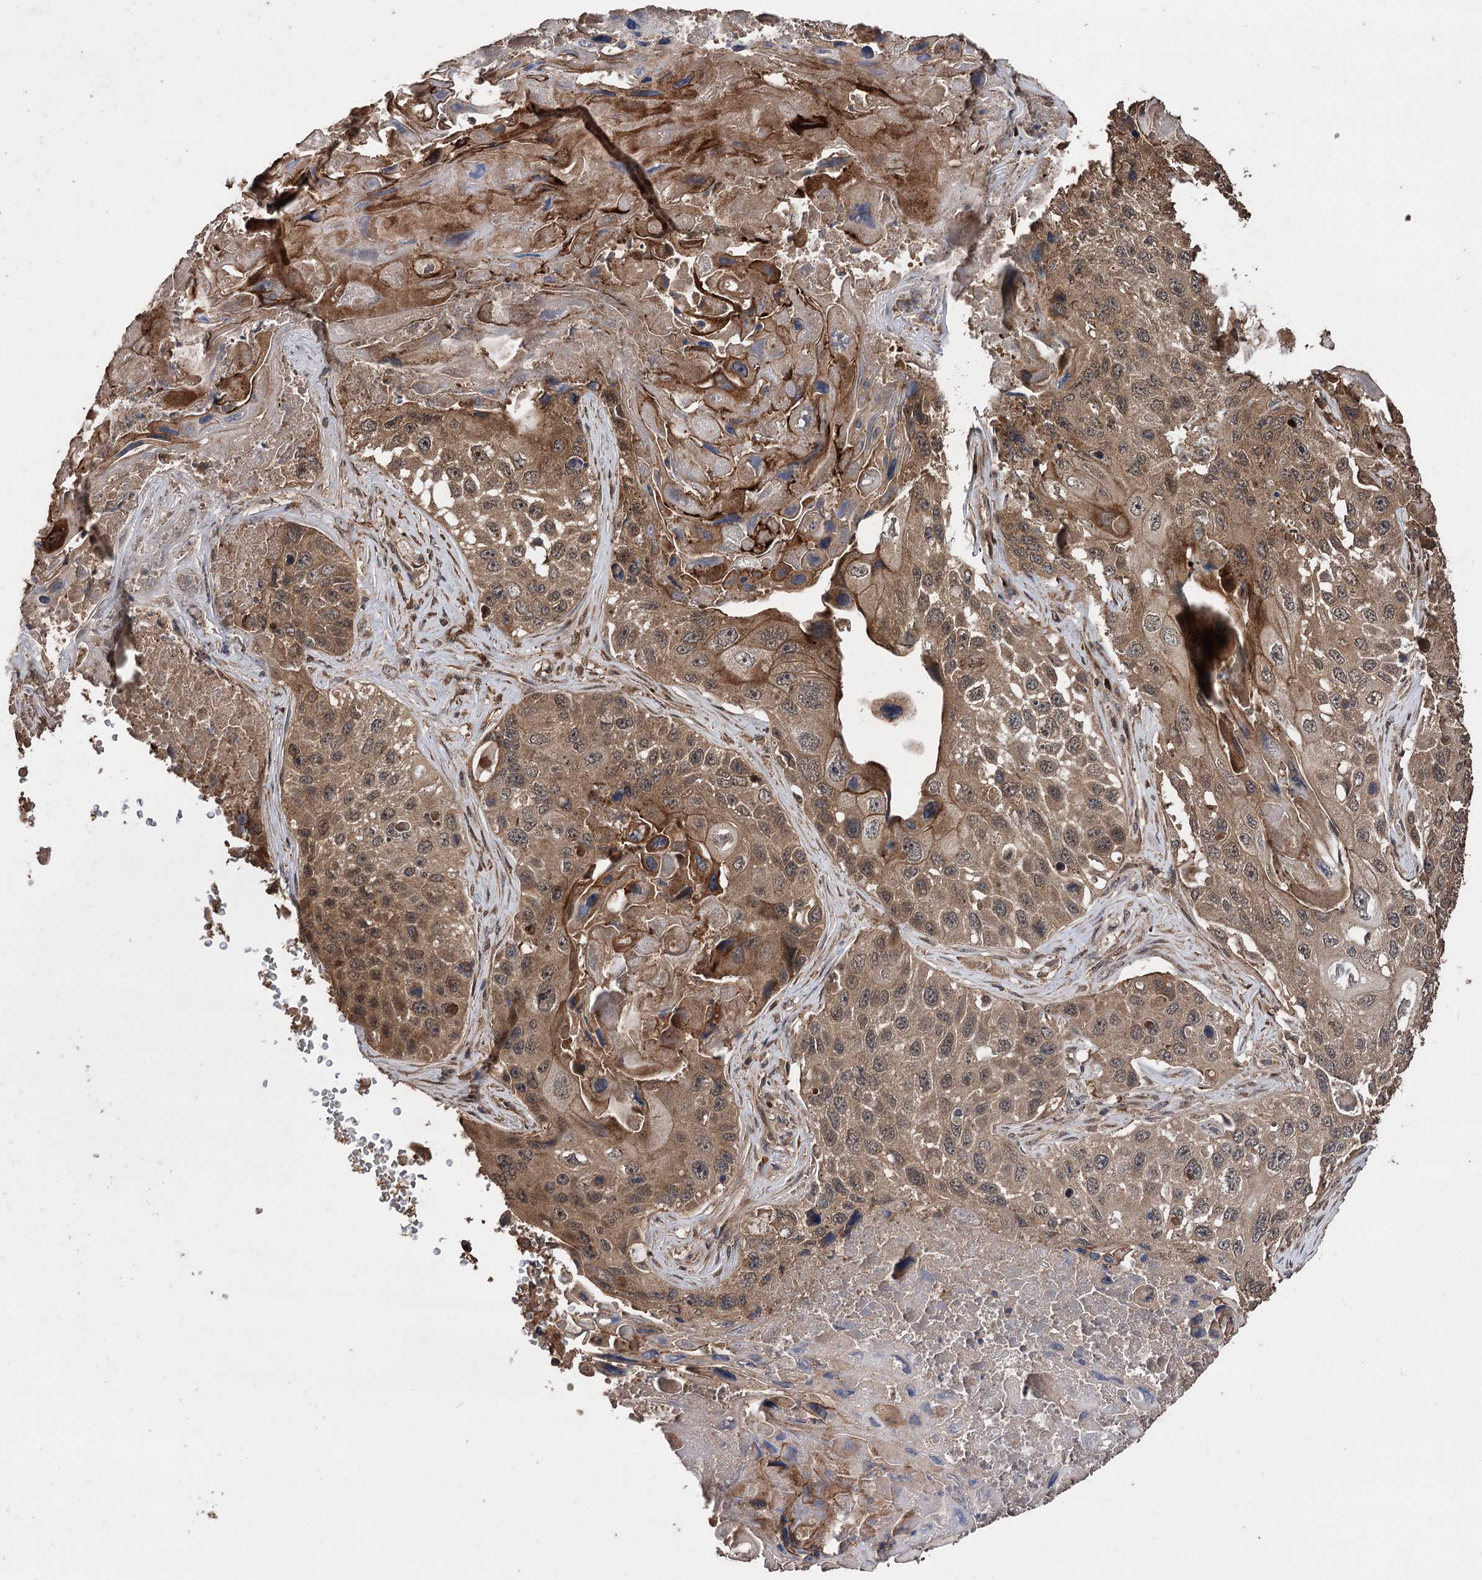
{"staining": {"intensity": "moderate", "quantity": ">75%", "location": "cytoplasmic/membranous"}, "tissue": "lung cancer", "cell_type": "Tumor cells", "image_type": "cancer", "snomed": [{"axis": "morphology", "description": "Squamous cell carcinoma, NOS"}, {"axis": "topography", "description": "Lung"}], "caption": "Immunohistochemistry (IHC) image of neoplastic tissue: lung squamous cell carcinoma stained using immunohistochemistry (IHC) exhibits medium levels of moderate protein expression localized specifically in the cytoplasmic/membranous of tumor cells, appearing as a cytoplasmic/membranous brown color.", "gene": "RASSF3", "patient": {"sex": "male", "age": 61}}